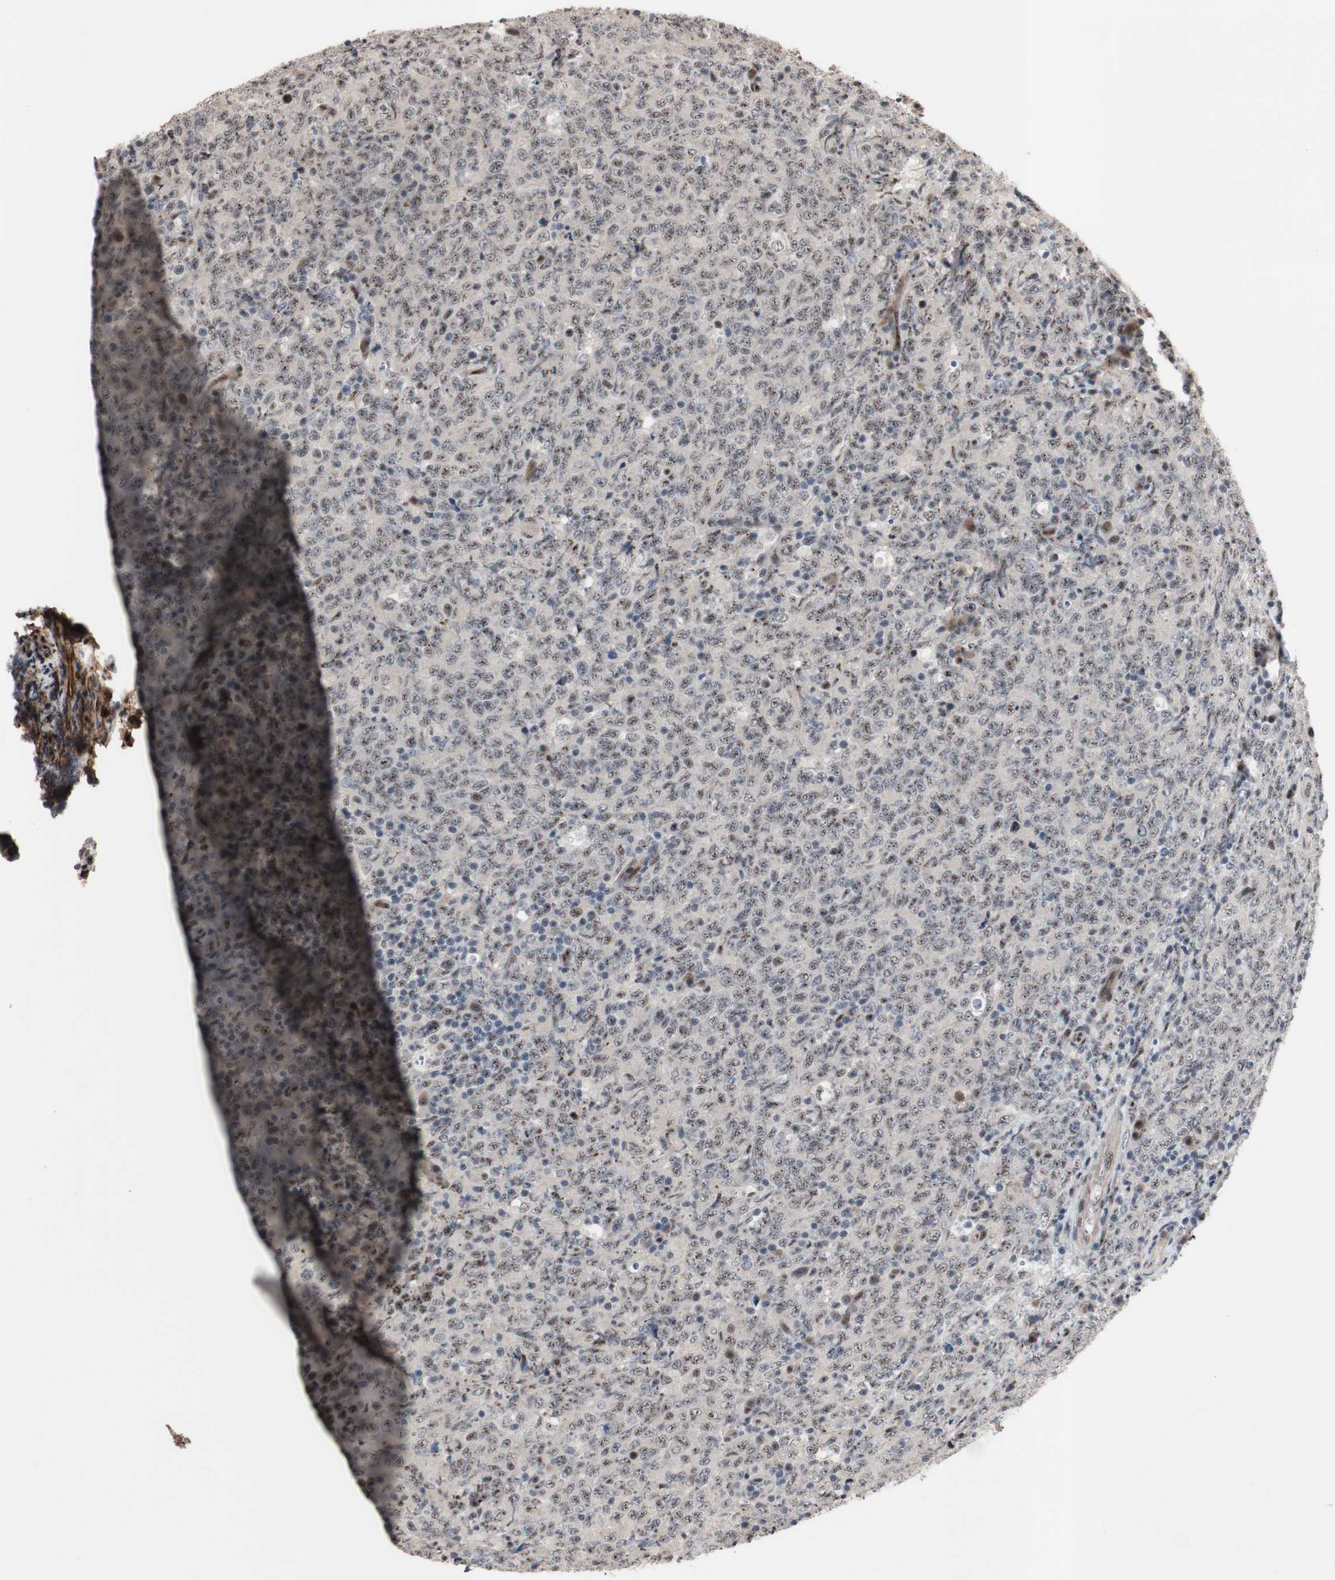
{"staining": {"intensity": "weak", "quantity": ">75%", "location": "nuclear"}, "tissue": "lymphoma", "cell_type": "Tumor cells", "image_type": "cancer", "snomed": [{"axis": "morphology", "description": "Malignant lymphoma, non-Hodgkin's type, High grade"}, {"axis": "topography", "description": "Tonsil"}], "caption": "DAB immunohistochemical staining of lymphoma exhibits weak nuclear protein expression in approximately >75% of tumor cells.", "gene": "SOX7", "patient": {"sex": "female", "age": 36}}